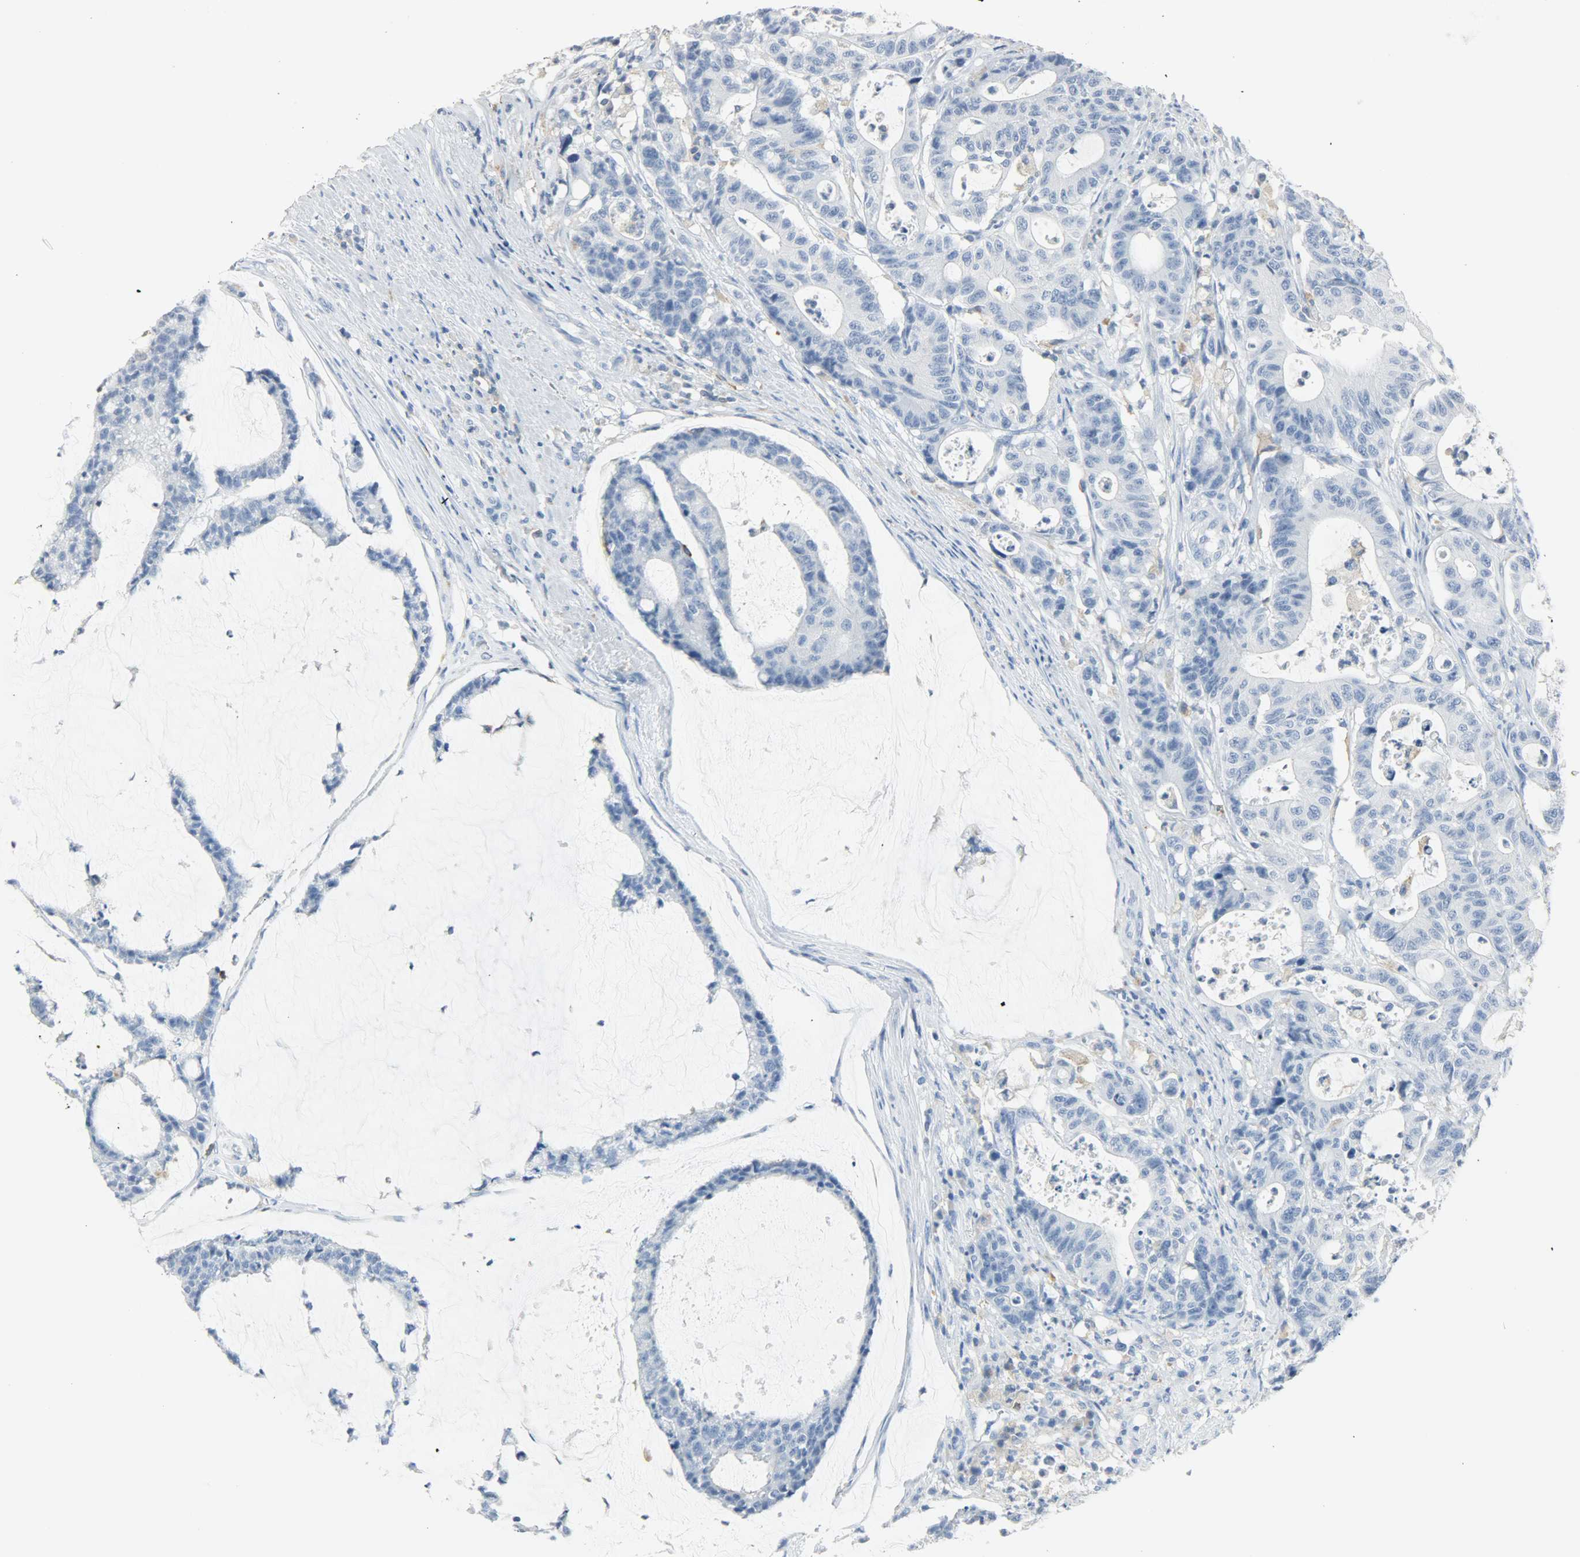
{"staining": {"intensity": "negative", "quantity": "none", "location": "none"}, "tissue": "colorectal cancer", "cell_type": "Tumor cells", "image_type": "cancer", "snomed": [{"axis": "morphology", "description": "Adenocarcinoma, NOS"}, {"axis": "topography", "description": "Colon"}], "caption": "Immunohistochemistry photomicrograph of colorectal adenocarcinoma stained for a protein (brown), which exhibits no staining in tumor cells.", "gene": "PTPN6", "patient": {"sex": "female", "age": 84}}